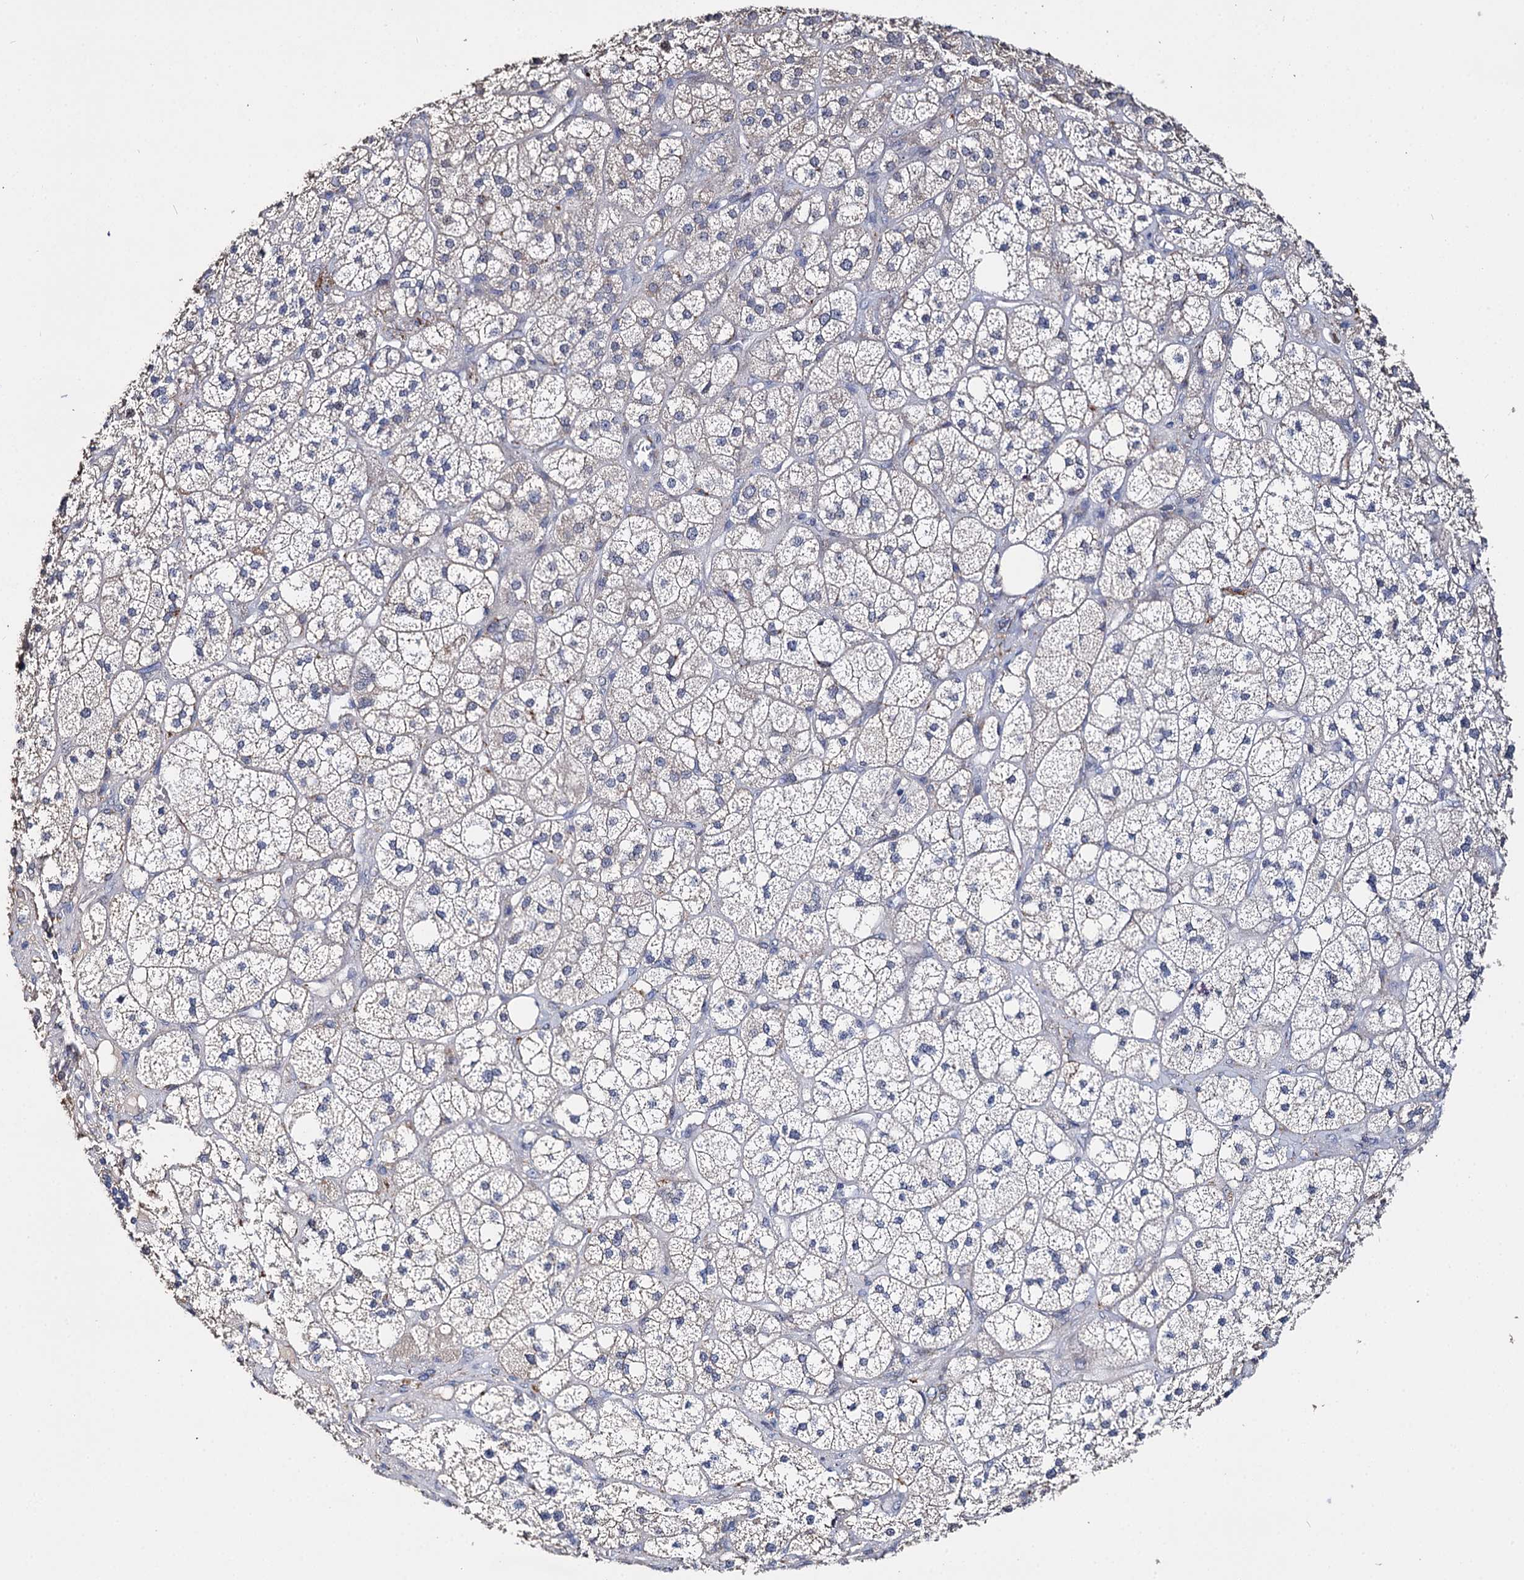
{"staining": {"intensity": "moderate", "quantity": "<25%", "location": "cytoplasmic/membranous"}, "tissue": "adrenal gland", "cell_type": "Glandular cells", "image_type": "normal", "snomed": [{"axis": "morphology", "description": "Normal tissue, NOS"}, {"axis": "topography", "description": "Adrenal gland"}], "caption": "Benign adrenal gland demonstrates moderate cytoplasmic/membranous positivity in approximately <25% of glandular cells, visualized by immunohistochemistry. (DAB (3,3'-diaminobenzidine) = brown stain, brightfield microscopy at high magnification).", "gene": "DNAH6", "patient": {"sex": "male", "age": 61}}